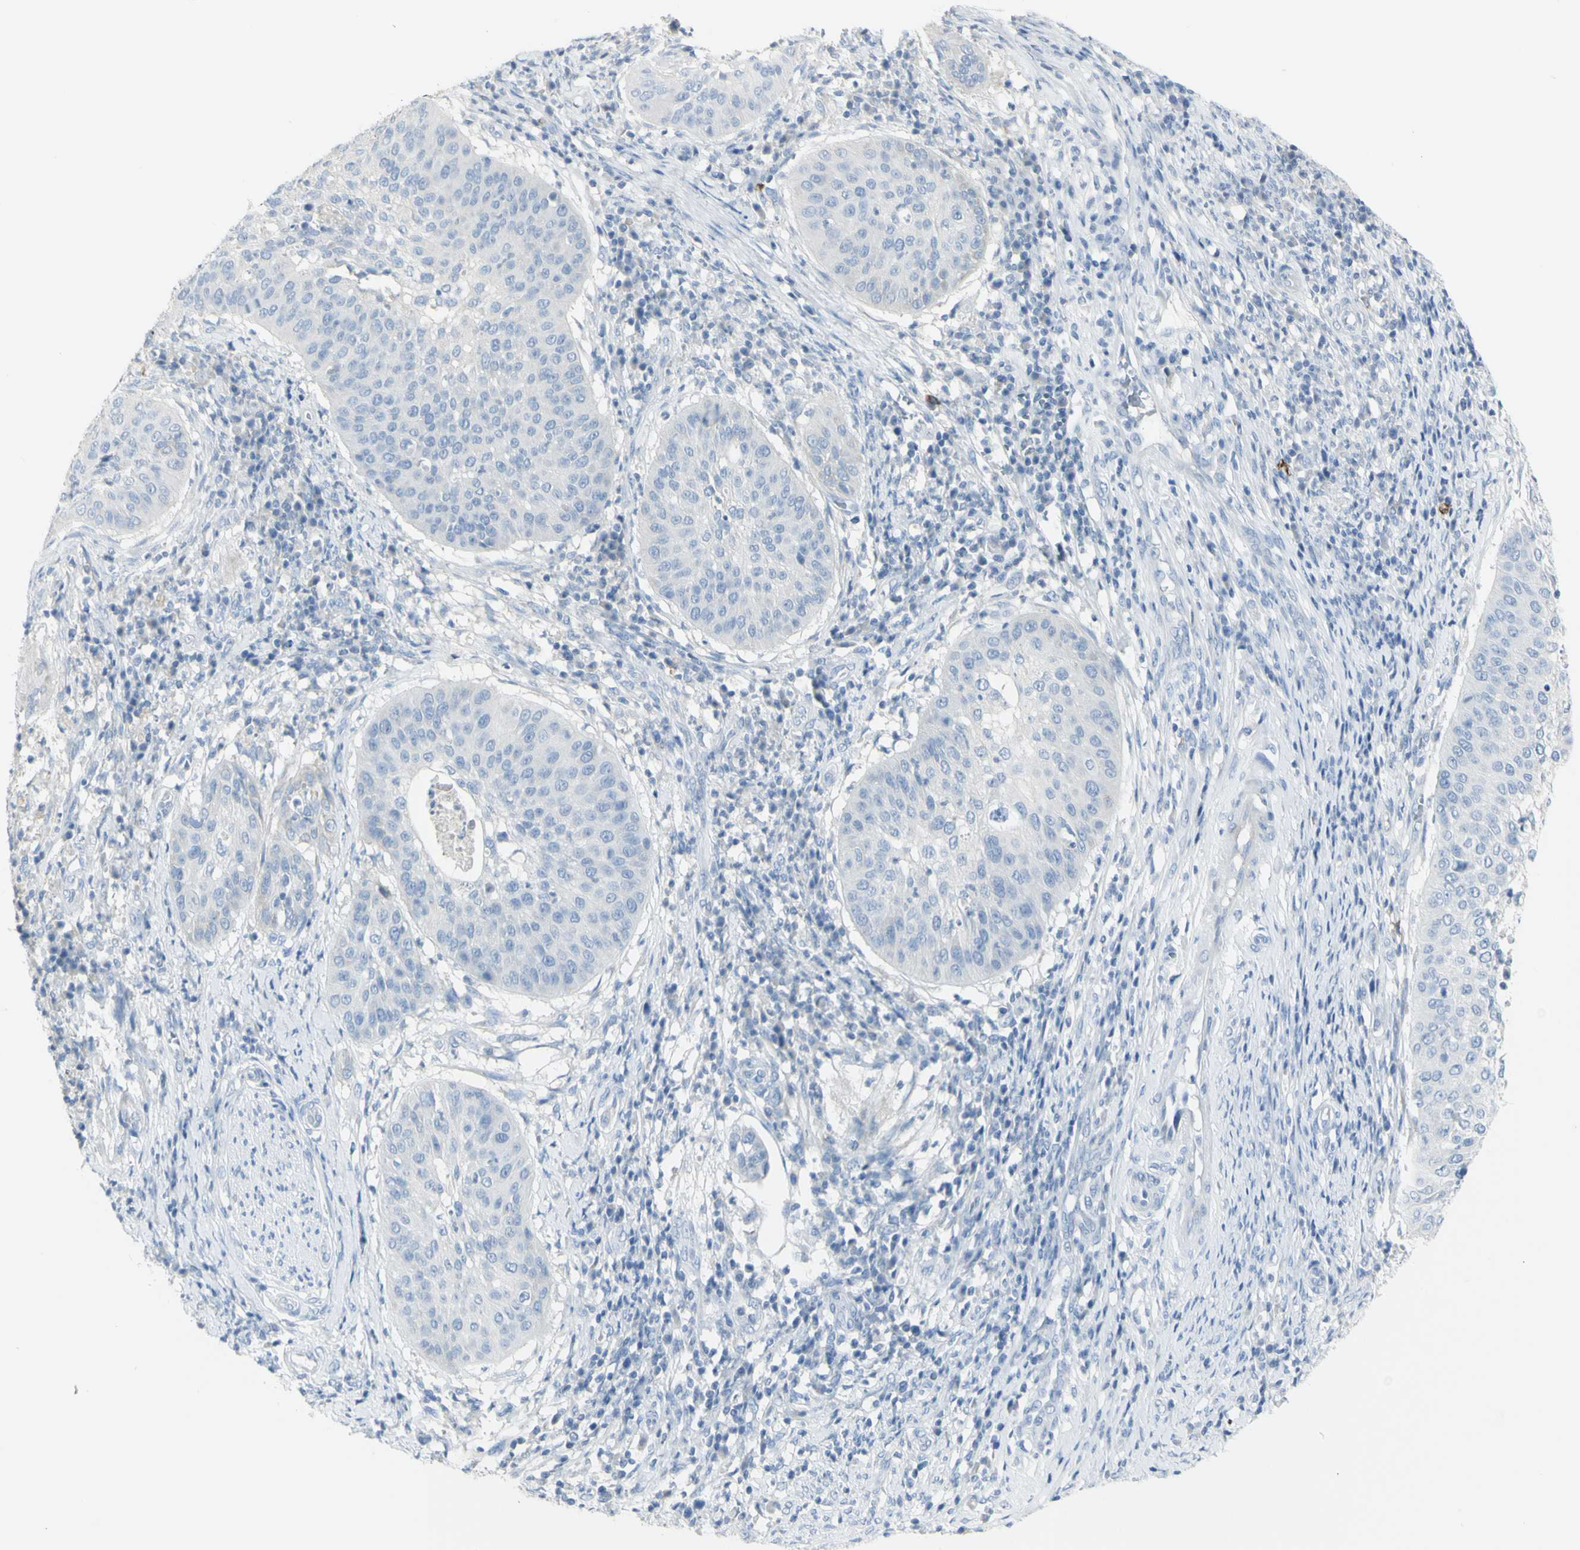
{"staining": {"intensity": "negative", "quantity": "none", "location": "none"}, "tissue": "cervical cancer", "cell_type": "Tumor cells", "image_type": "cancer", "snomed": [{"axis": "morphology", "description": "Normal tissue, NOS"}, {"axis": "morphology", "description": "Squamous cell carcinoma, NOS"}, {"axis": "topography", "description": "Cervix"}], "caption": "Tumor cells are negative for protein expression in human cervical squamous cell carcinoma.", "gene": "CD207", "patient": {"sex": "female", "age": 39}}